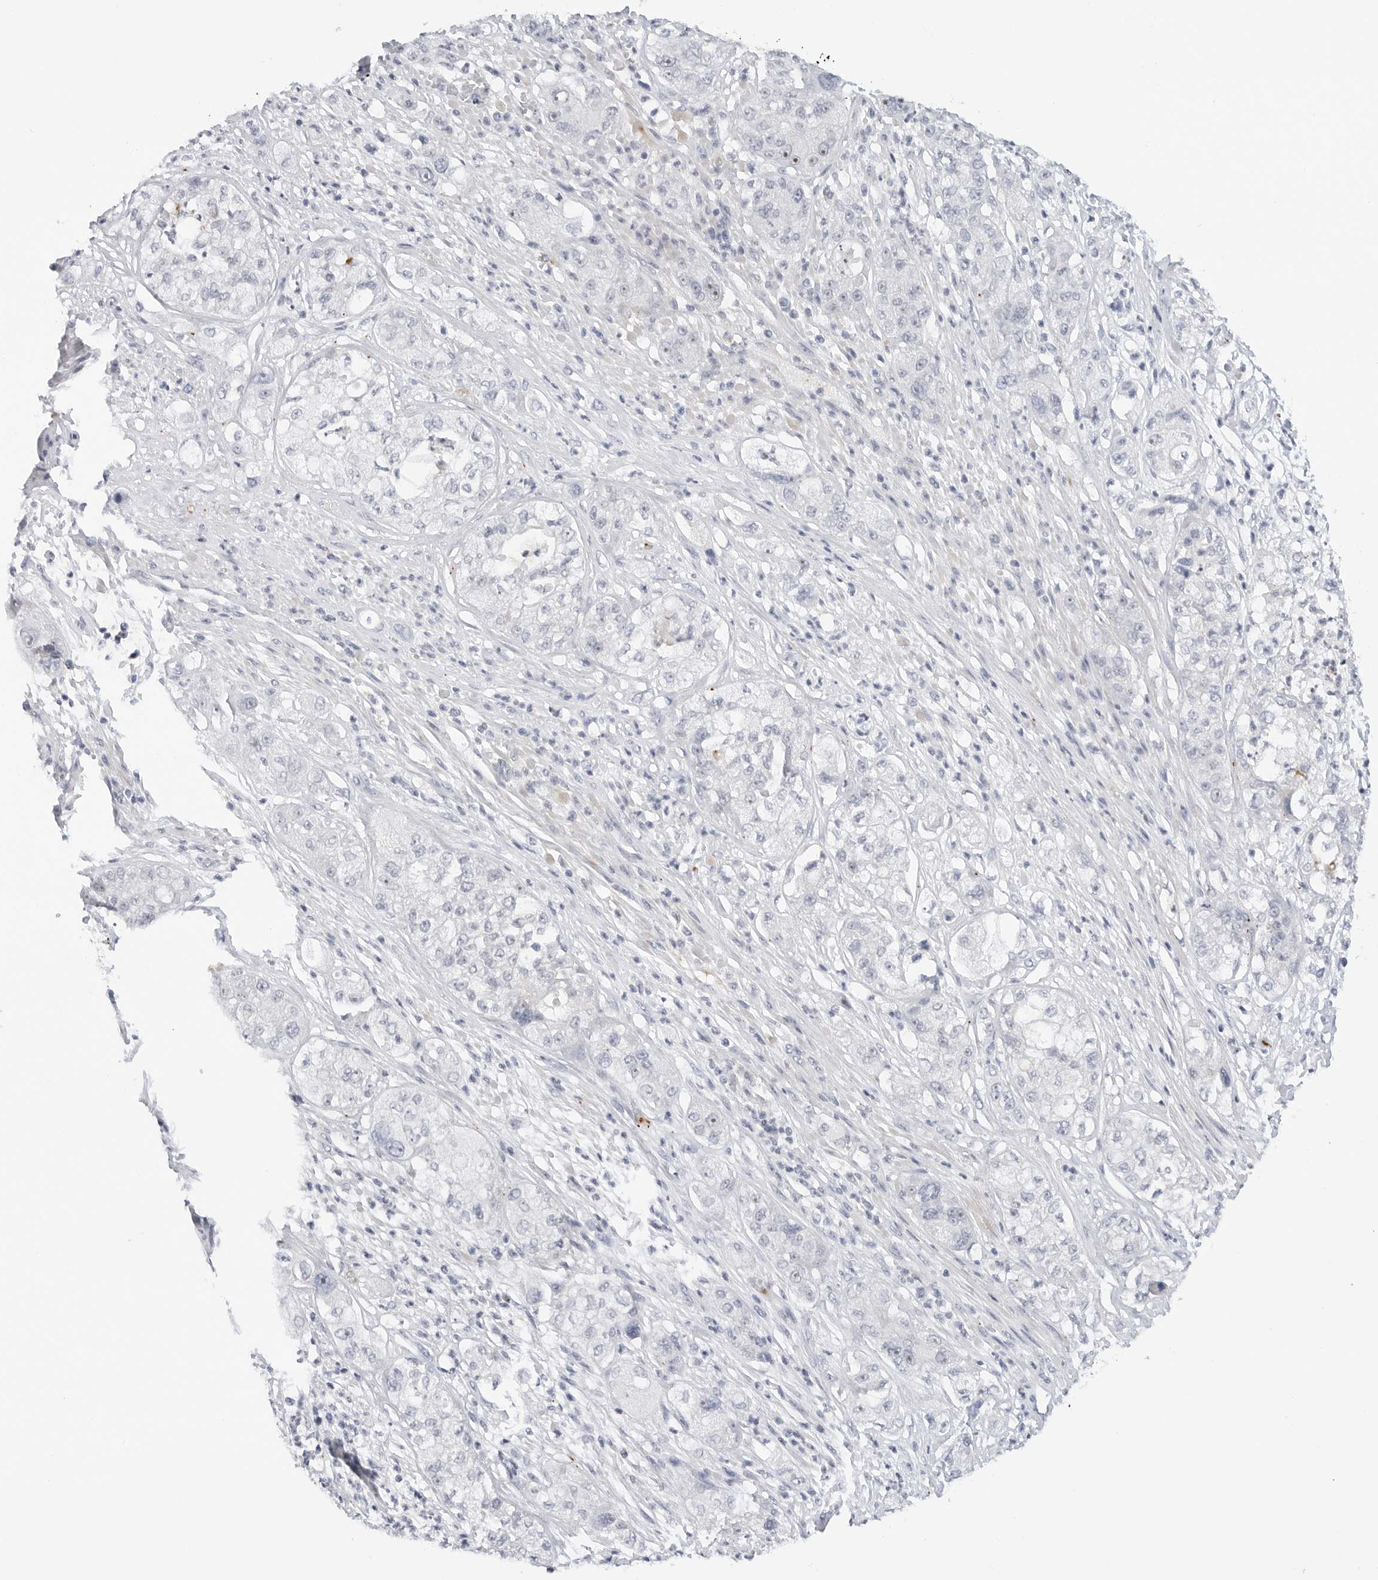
{"staining": {"intensity": "negative", "quantity": "none", "location": "none"}, "tissue": "pancreatic cancer", "cell_type": "Tumor cells", "image_type": "cancer", "snomed": [{"axis": "morphology", "description": "Adenocarcinoma, NOS"}, {"axis": "topography", "description": "Pancreas"}], "caption": "This is an immunohistochemistry (IHC) image of human pancreatic cancer. There is no staining in tumor cells.", "gene": "MAP2K5", "patient": {"sex": "female", "age": 78}}